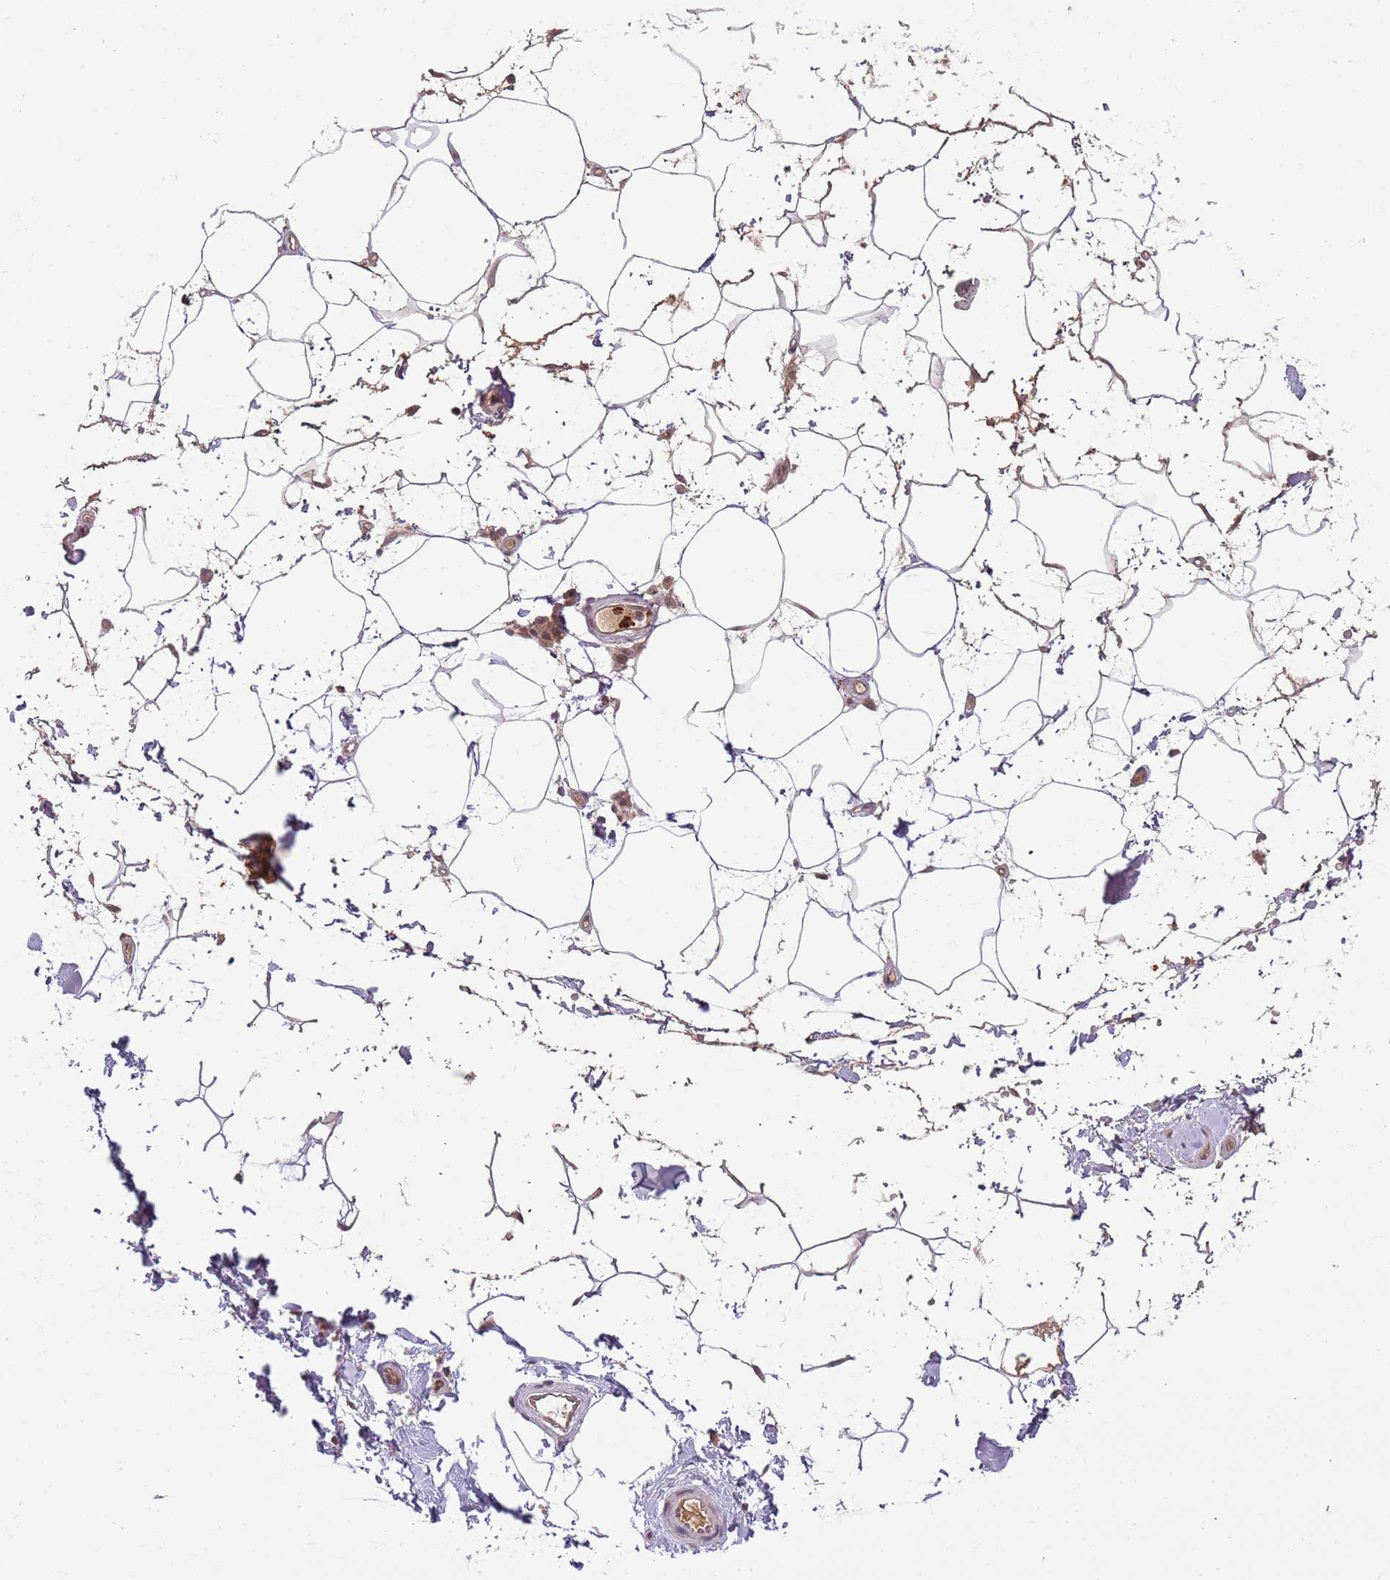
{"staining": {"intensity": "weak", "quantity": ">75%", "location": "cytoplasmic/membranous"}, "tissue": "adipose tissue", "cell_type": "Adipocytes", "image_type": "normal", "snomed": [{"axis": "morphology", "description": "Normal tissue, NOS"}, {"axis": "topography", "description": "Soft tissue"}, {"axis": "topography", "description": "Adipose tissue"}, {"axis": "topography", "description": "Vascular tissue"}, {"axis": "topography", "description": "Peripheral nerve tissue"}], "caption": "Approximately >75% of adipocytes in normal adipose tissue reveal weak cytoplasmic/membranous protein staining as visualized by brown immunohistochemical staining.", "gene": "NBPF4", "patient": {"sex": "male", "age": 74}}